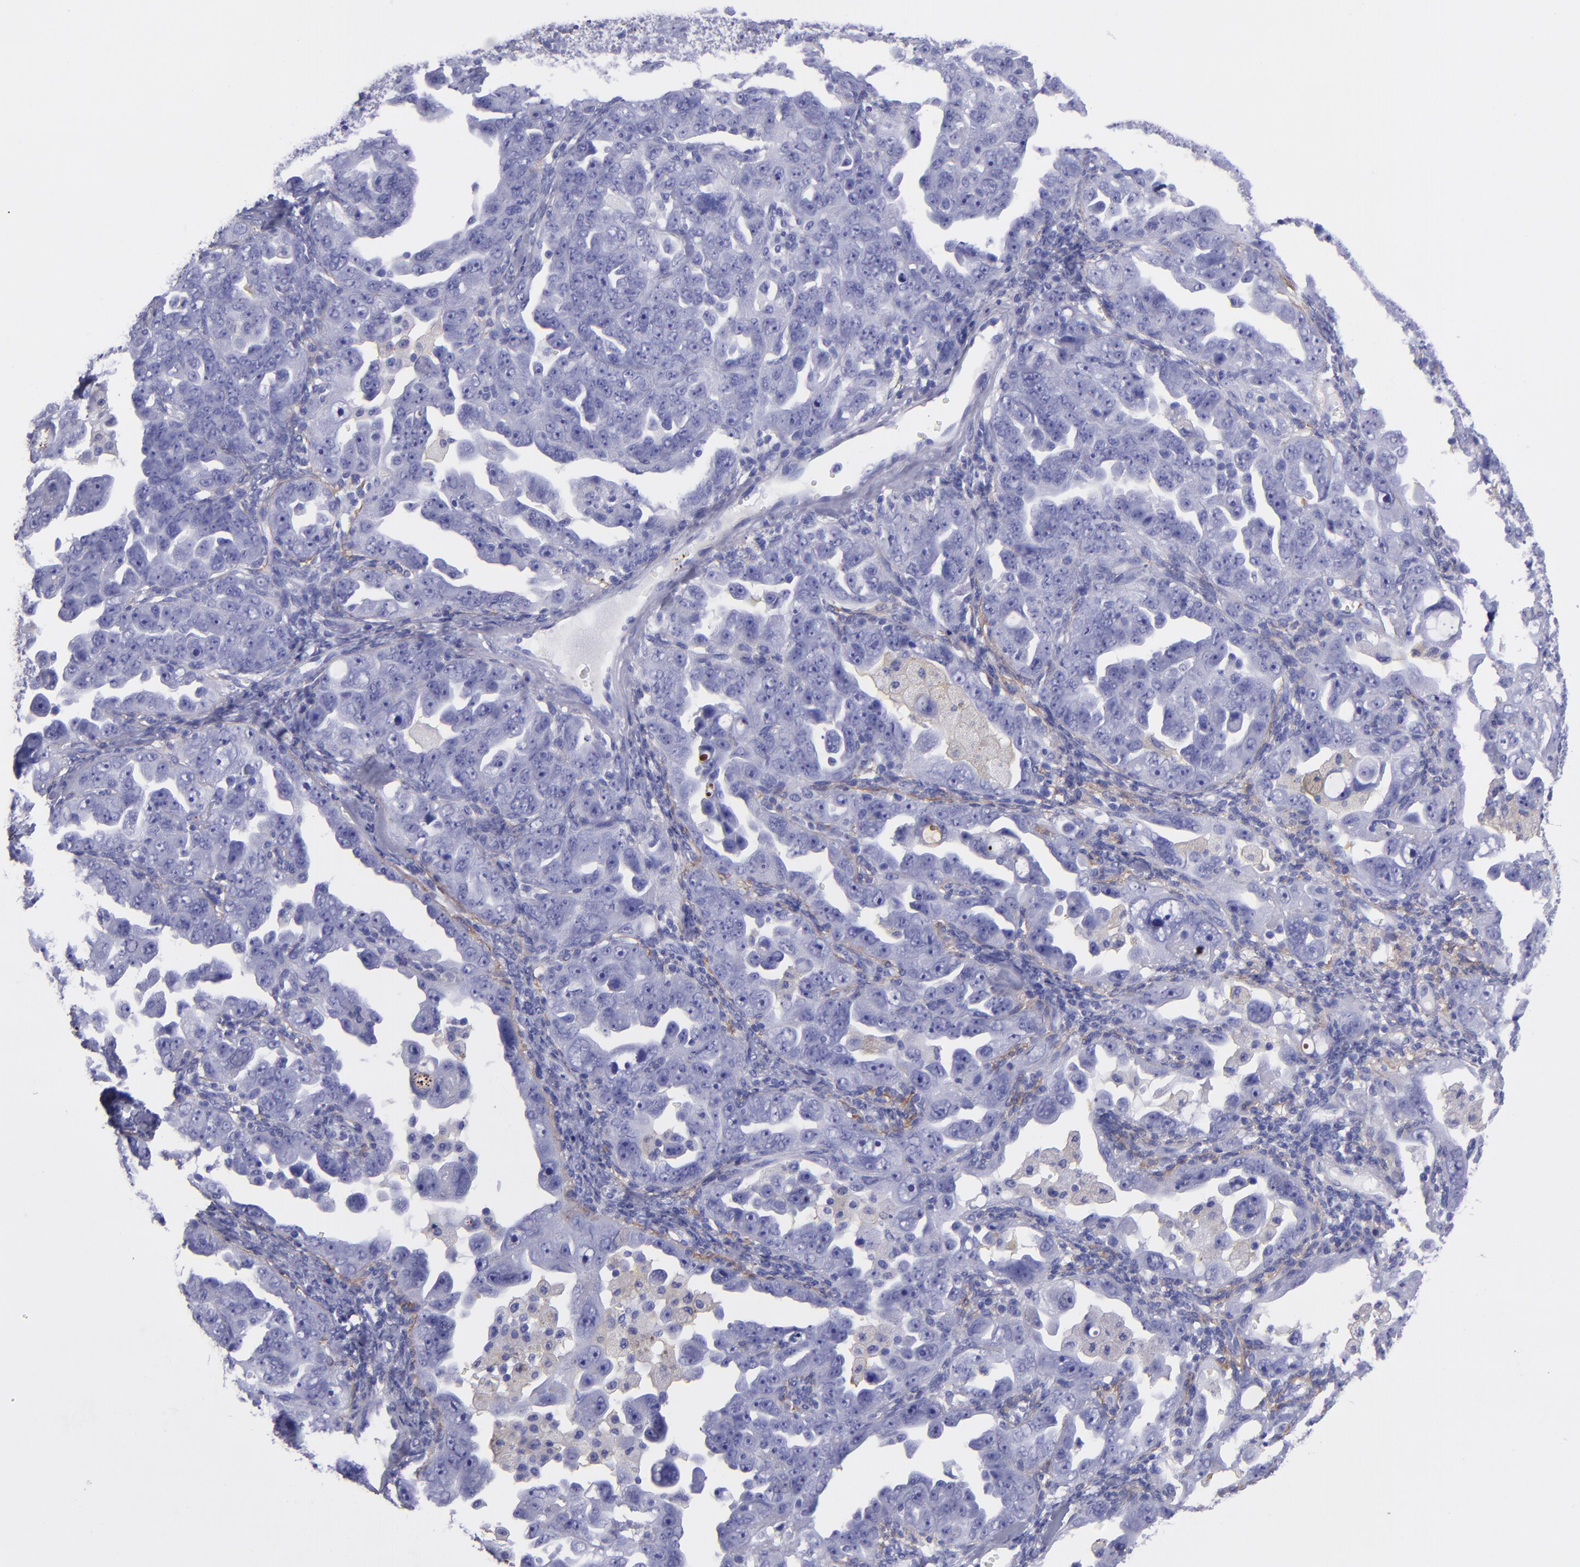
{"staining": {"intensity": "negative", "quantity": "none", "location": "none"}, "tissue": "ovarian cancer", "cell_type": "Tumor cells", "image_type": "cancer", "snomed": [{"axis": "morphology", "description": "Cystadenocarcinoma, serous, NOS"}, {"axis": "topography", "description": "Ovary"}], "caption": "A high-resolution histopathology image shows immunohistochemistry staining of ovarian cancer (serous cystadenocarcinoma), which displays no significant staining in tumor cells. Brightfield microscopy of IHC stained with DAB (brown) and hematoxylin (blue), captured at high magnification.", "gene": "EFCAB13", "patient": {"sex": "female", "age": 66}}